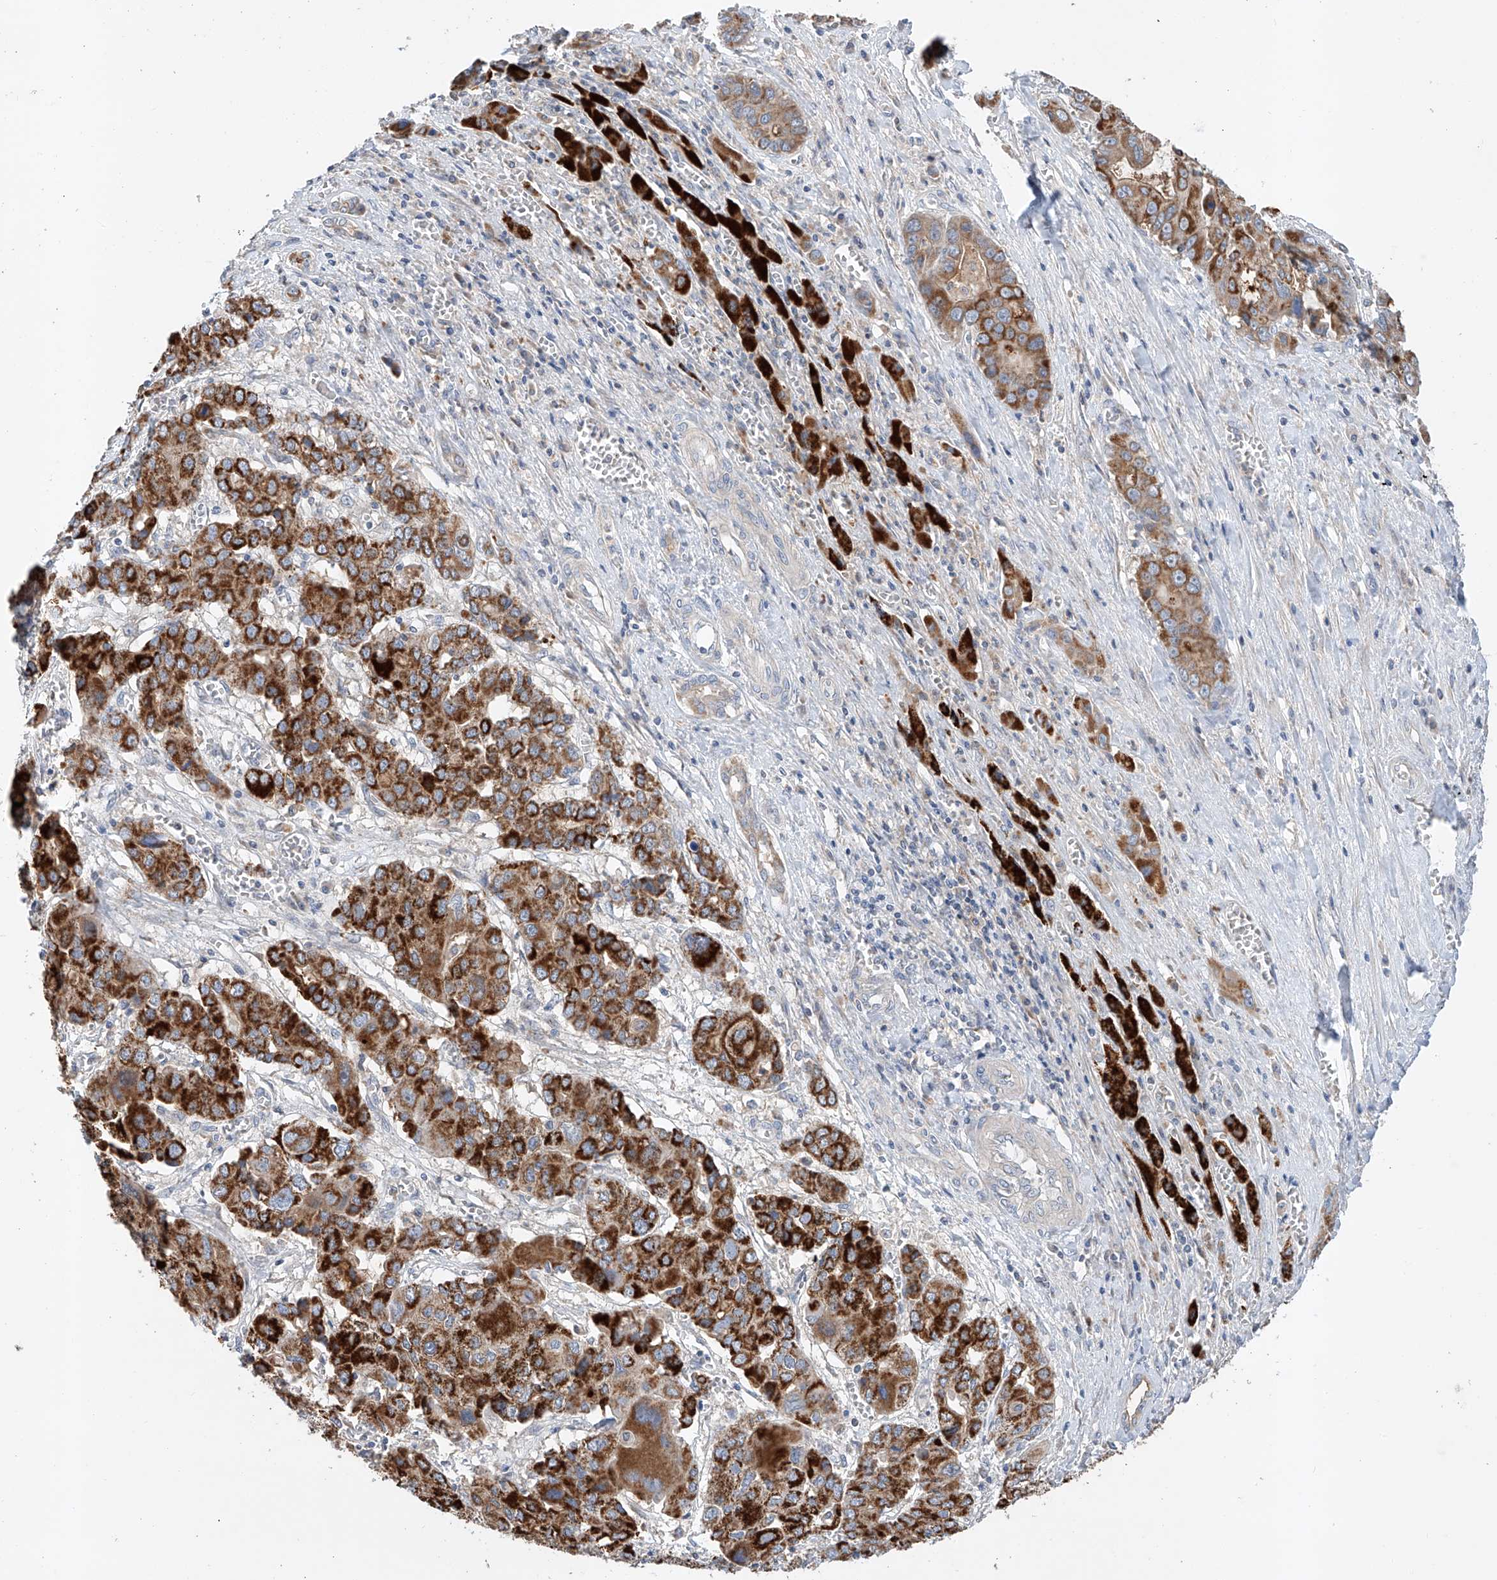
{"staining": {"intensity": "strong", "quantity": ">75%", "location": "cytoplasmic/membranous"}, "tissue": "liver cancer", "cell_type": "Tumor cells", "image_type": "cancer", "snomed": [{"axis": "morphology", "description": "Cholangiocarcinoma"}, {"axis": "topography", "description": "Liver"}], "caption": "The micrograph demonstrates staining of liver cancer (cholangiocarcinoma), revealing strong cytoplasmic/membranous protein staining (brown color) within tumor cells.", "gene": "GPC4", "patient": {"sex": "male", "age": 67}}